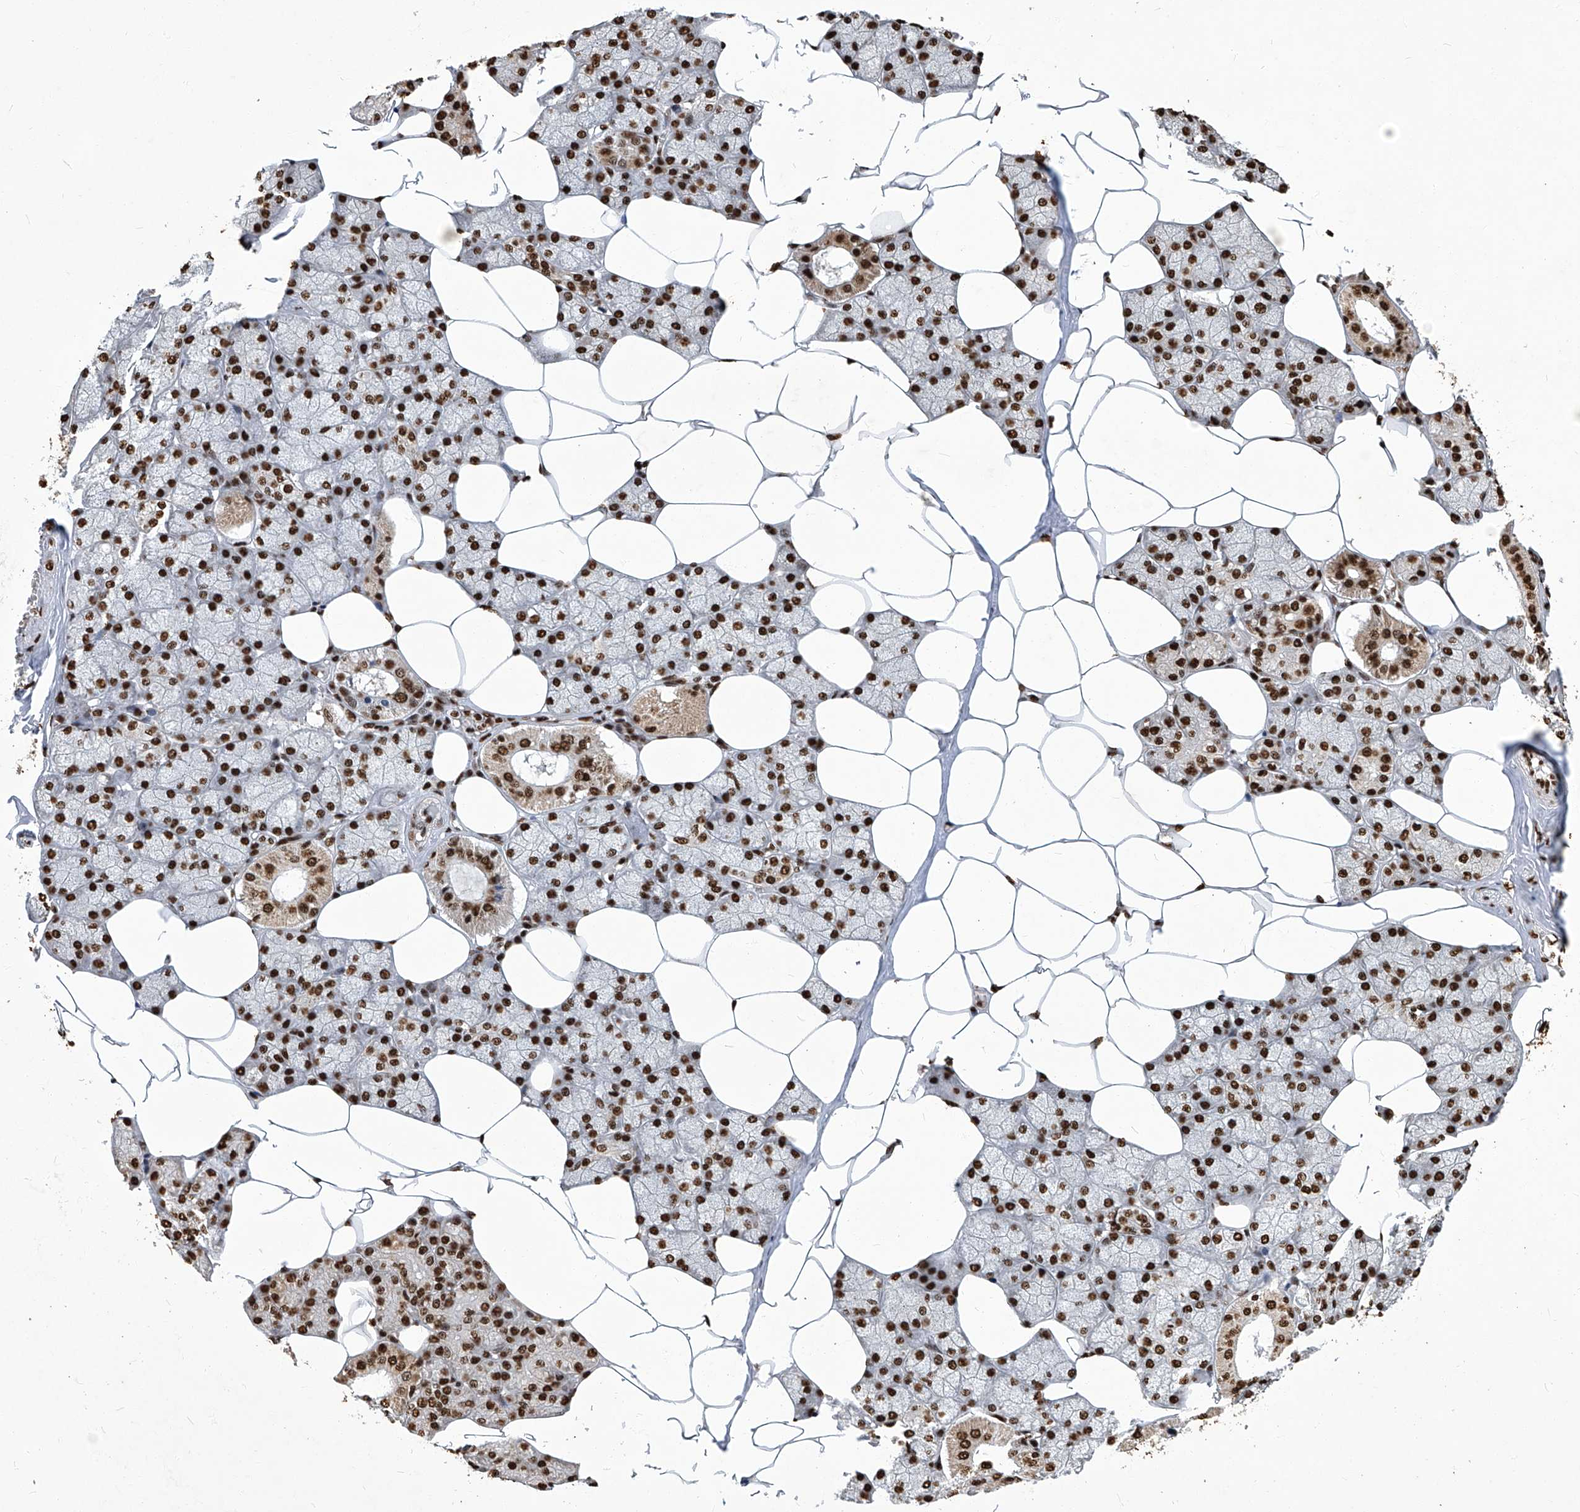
{"staining": {"intensity": "strong", "quantity": ">75%", "location": "nuclear"}, "tissue": "salivary gland", "cell_type": "Glandular cells", "image_type": "normal", "snomed": [{"axis": "morphology", "description": "Normal tissue, NOS"}, {"axis": "topography", "description": "Salivary gland"}], "caption": "Protein expression analysis of benign salivary gland demonstrates strong nuclear staining in approximately >75% of glandular cells.", "gene": "HBP1", "patient": {"sex": "male", "age": 62}}